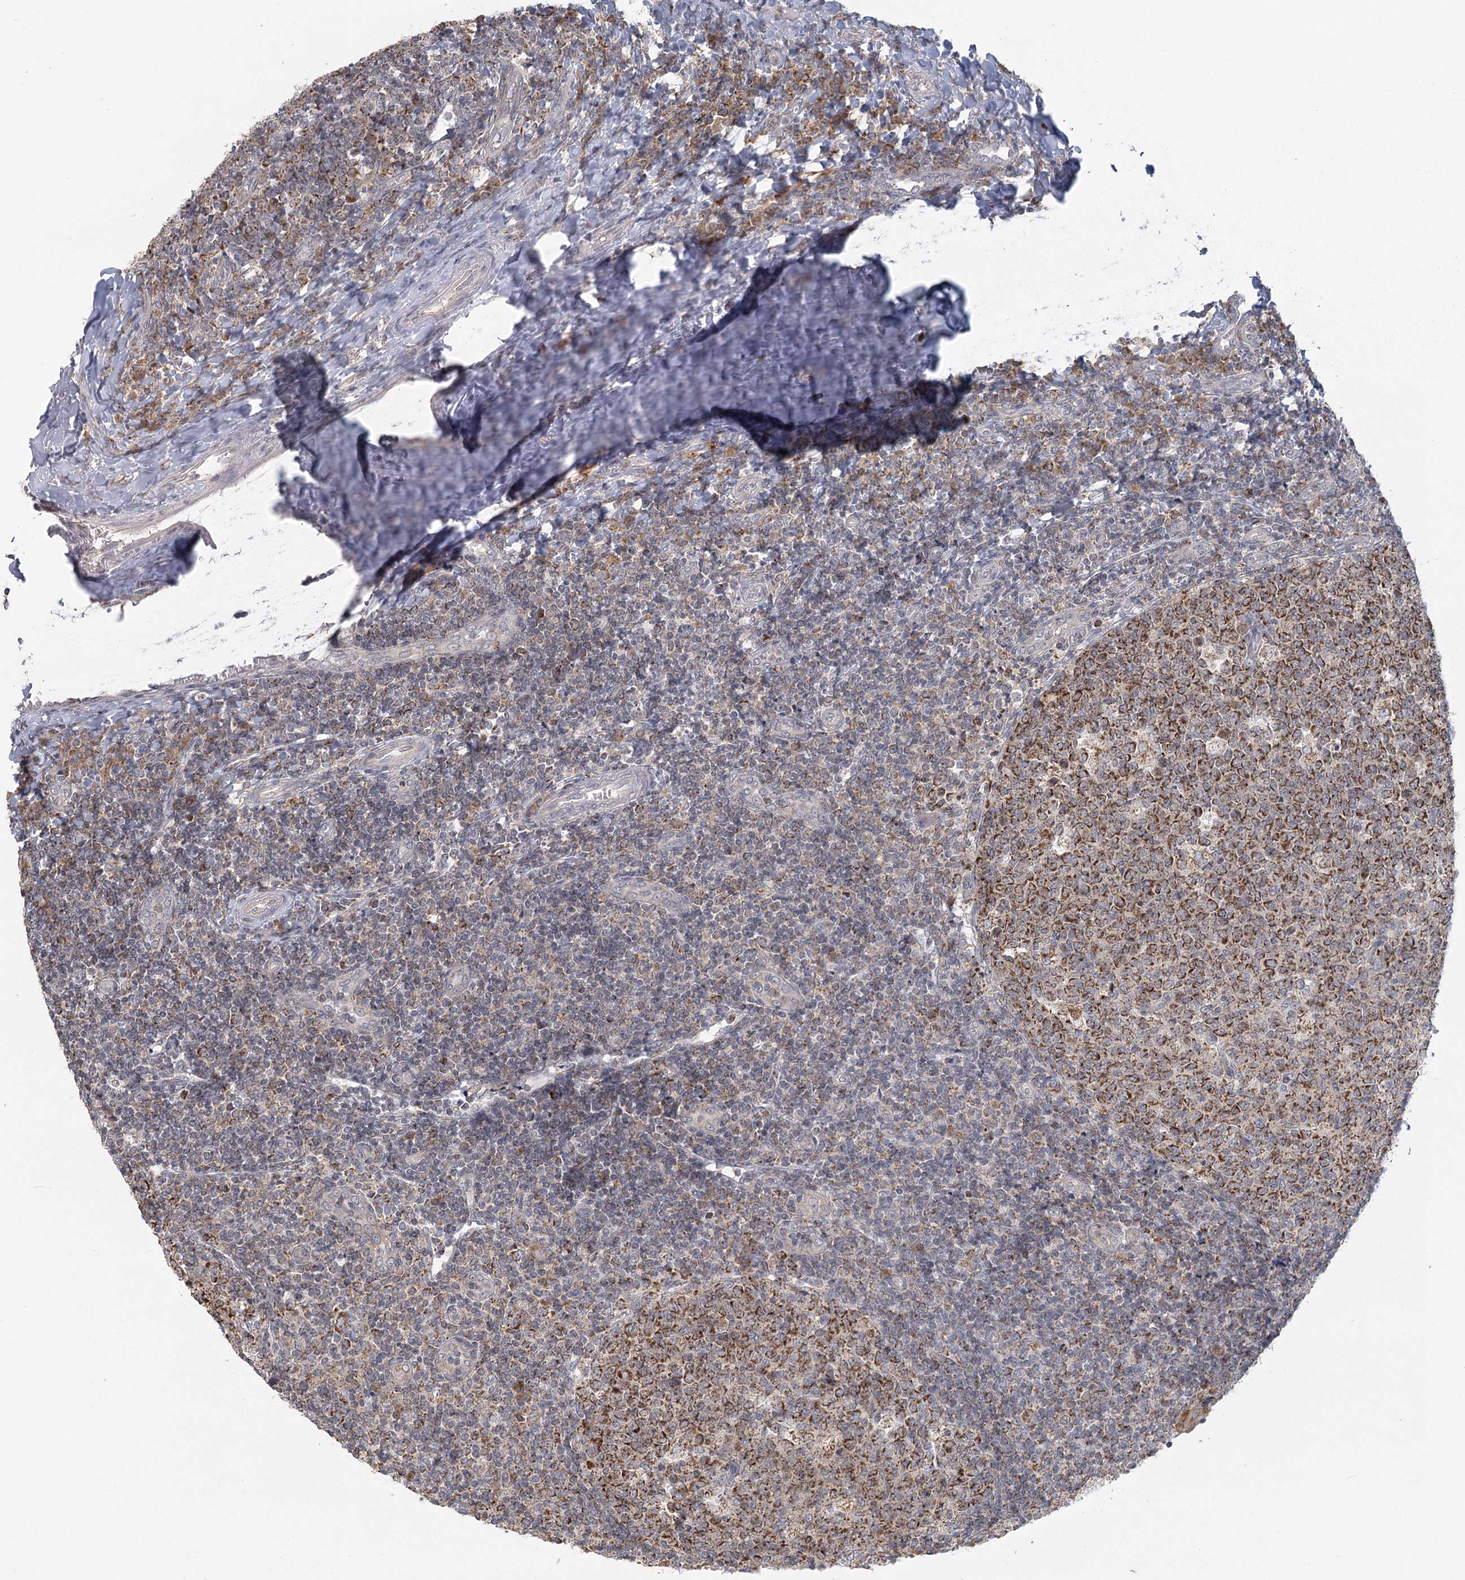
{"staining": {"intensity": "strong", "quantity": "25%-75%", "location": "cytoplasmic/membranous"}, "tissue": "tonsil", "cell_type": "Germinal center cells", "image_type": "normal", "snomed": [{"axis": "morphology", "description": "Normal tissue, NOS"}, {"axis": "topography", "description": "Tonsil"}], "caption": "The micrograph exhibits staining of benign tonsil, revealing strong cytoplasmic/membranous protein staining (brown color) within germinal center cells. (DAB (3,3'-diaminobenzidine) IHC with brightfield microscopy, high magnification).", "gene": "LACTB", "patient": {"sex": "female", "age": 19}}